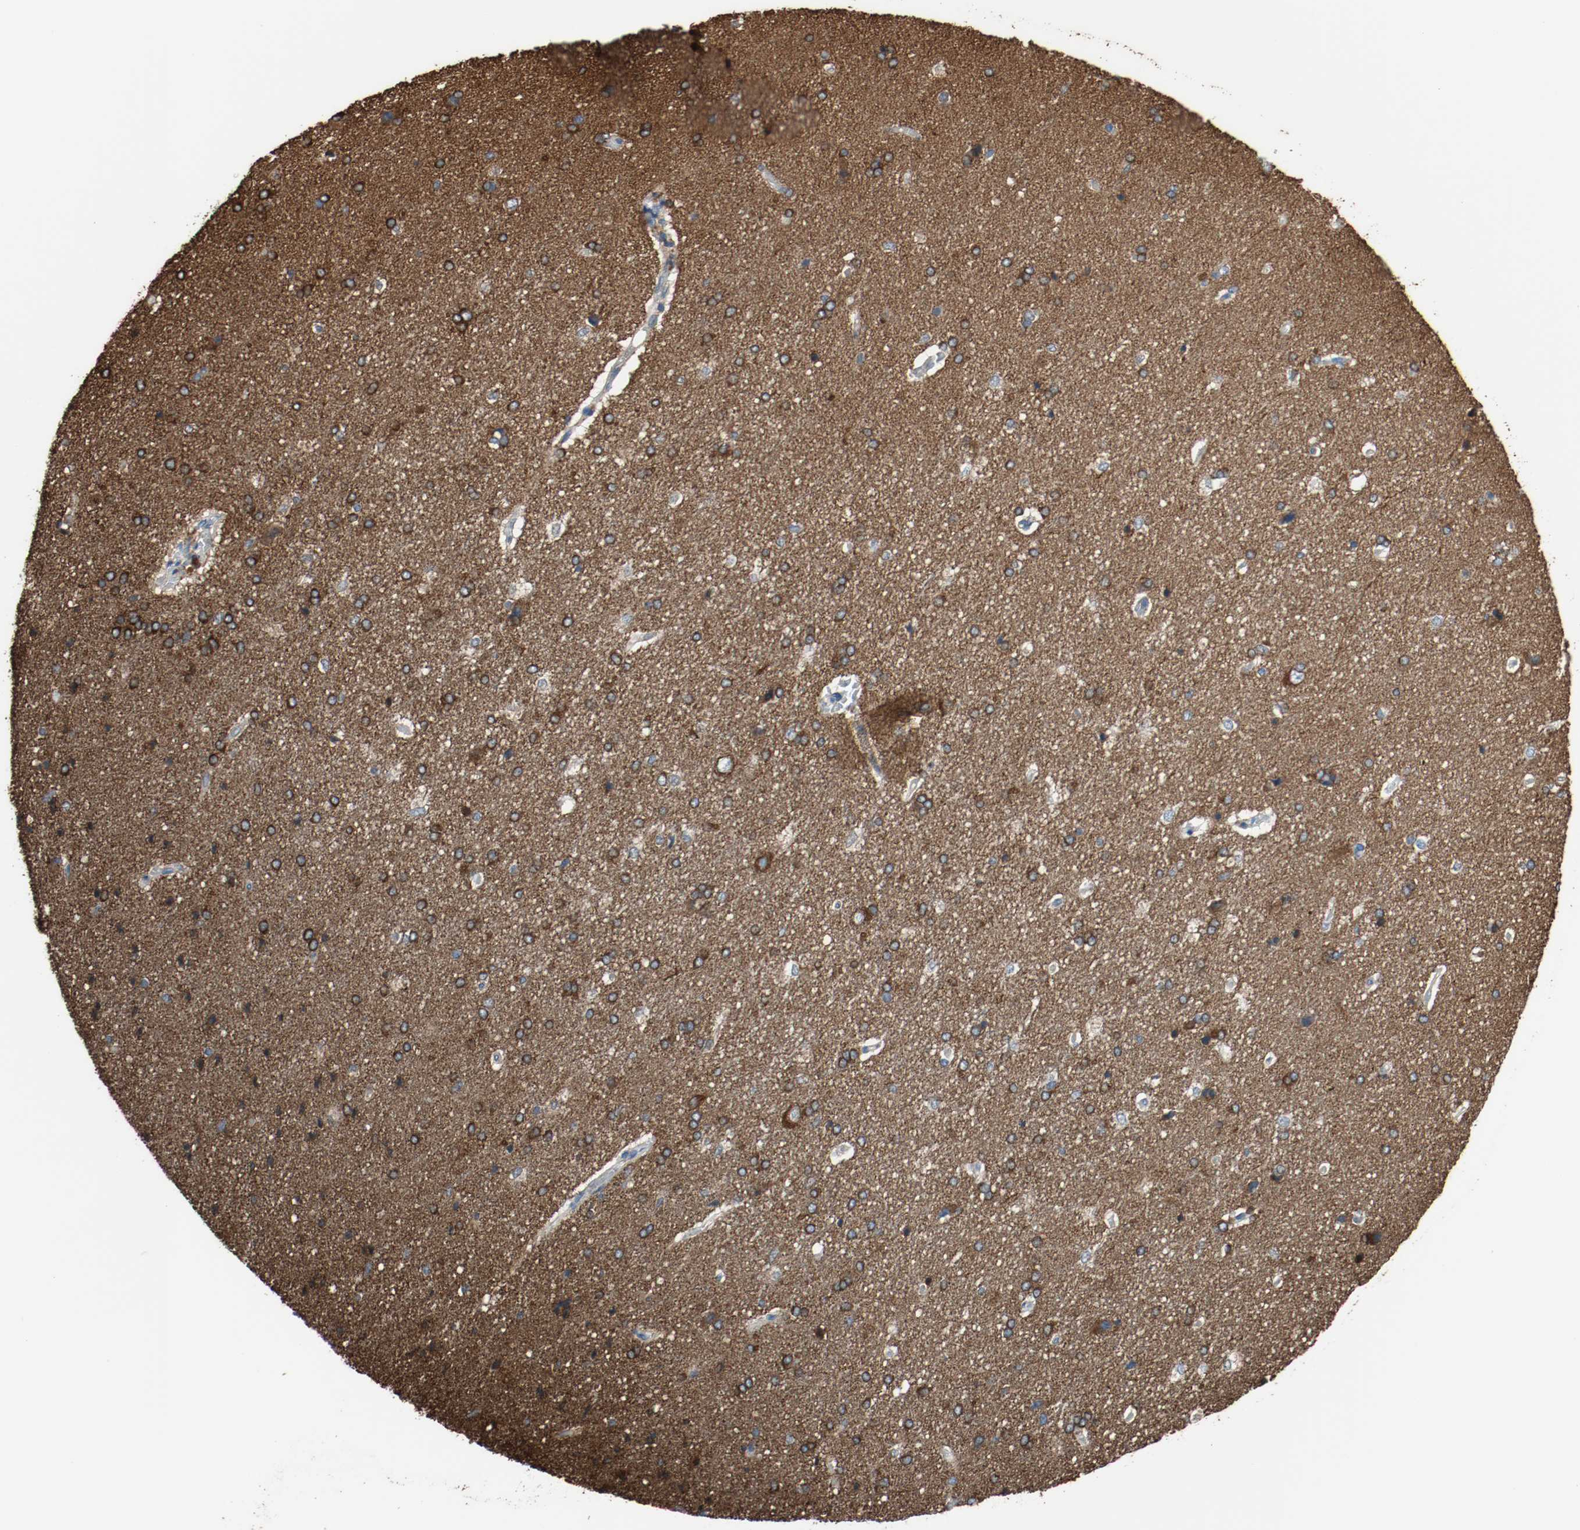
{"staining": {"intensity": "negative", "quantity": "none", "location": "none"}, "tissue": "cerebral cortex", "cell_type": "Endothelial cells", "image_type": "normal", "snomed": [{"axis": "morphology", "description": "Normal tissue, NOS"}, {"axis": "topography", "description": "Cerebral cortex"}], "caption": "Immunohistochemistry of normal human cerebral cortex shows no expression in endothelial cells.", "gene": "TUBA3D", "patient": {"sex": "male", "age": 62}}